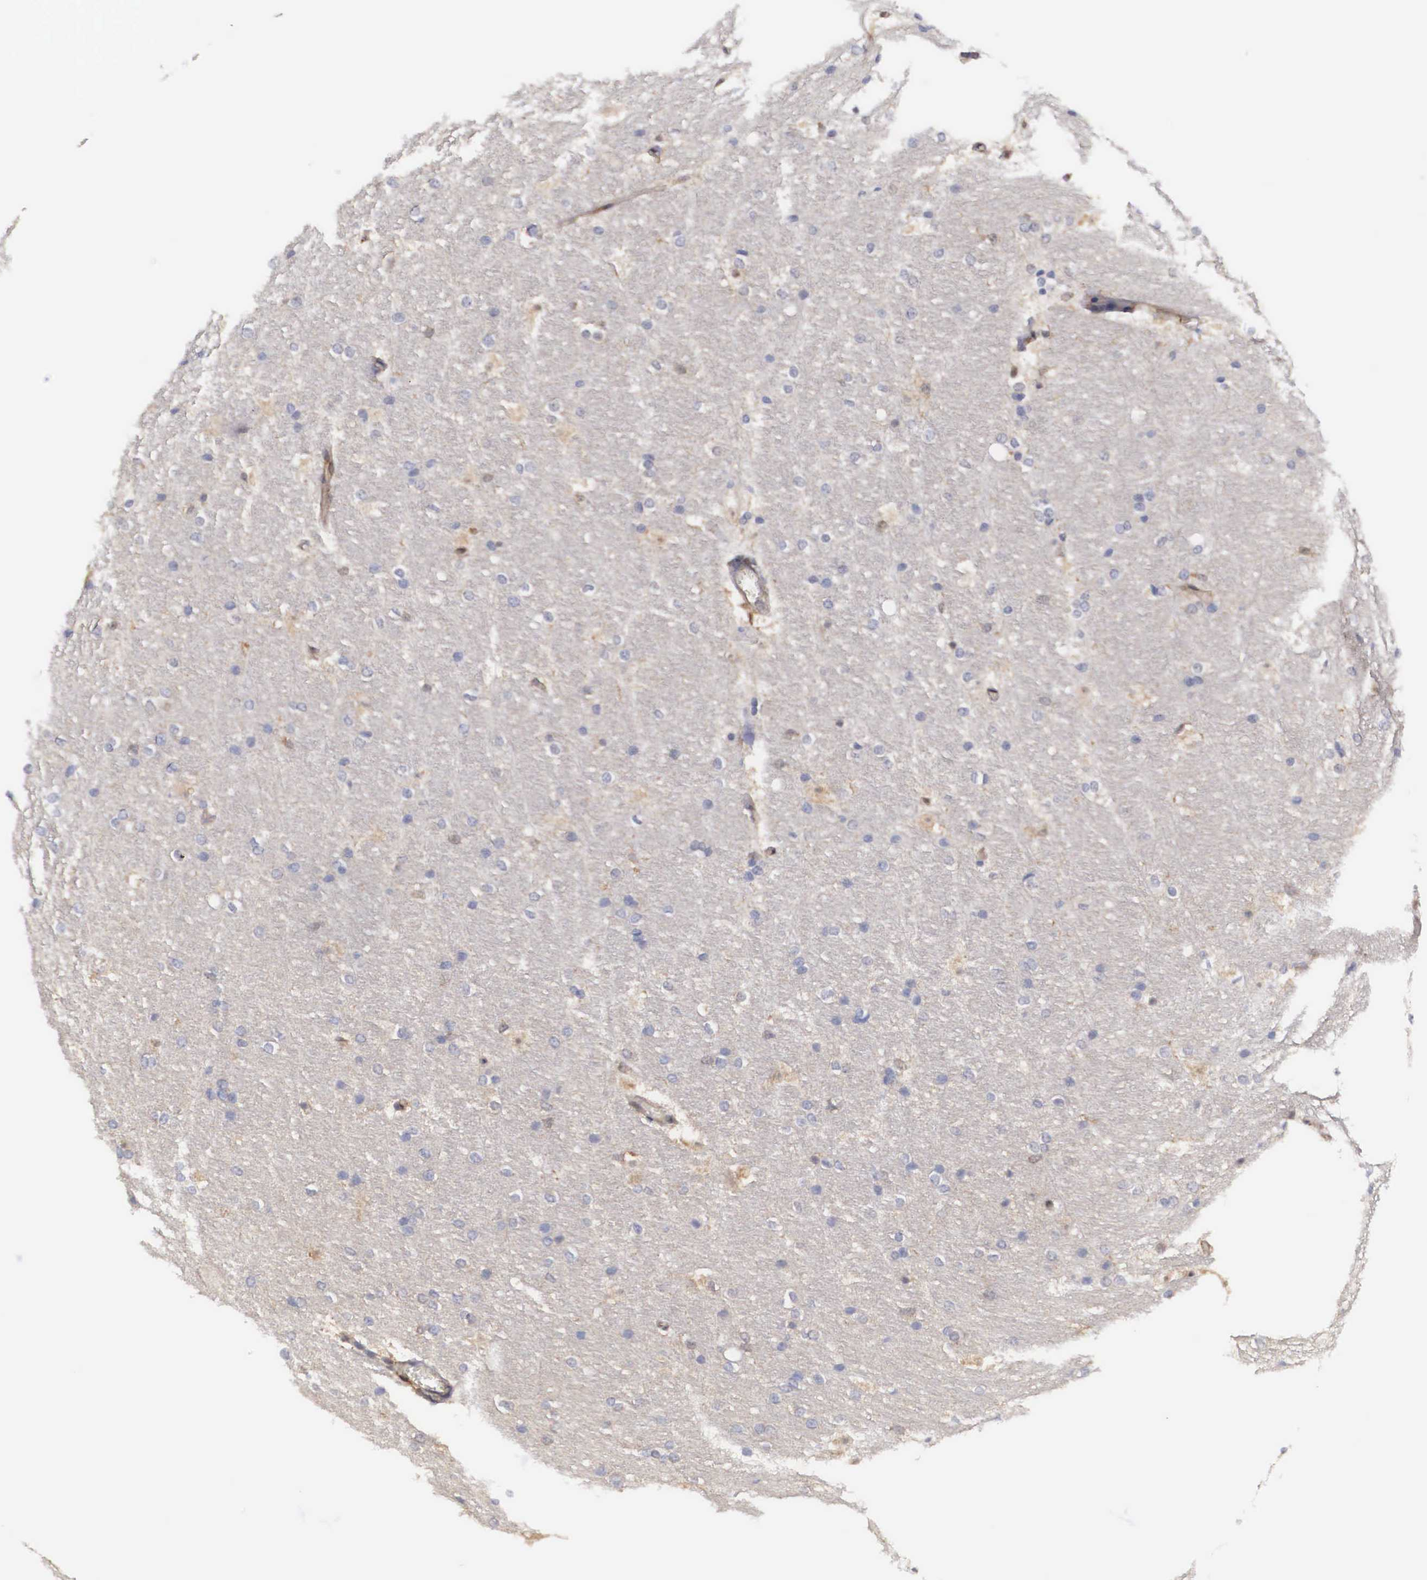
{"staining": {"intensity": "weak", "quantity": "<25%", "location": "cytoplasmic/membranous,nuclear"}, "tissue": "hippocampus", "cell_type": "Glial cells", "image_type": "normal", "snomed": [{"axis": "morphology", "description": "Normal tissue, NOS"}, {"axis": "topography", "description": "Hippocampus"}], "caption": "Histopathology image shows no significant protein staining in glial cells of unremarkable hippocampus. (DAB (3,3'-diaminobenzidine) IHC, high magnification).", "gene": "ADSL", "patient": {"sex": "female", "age": 19}}